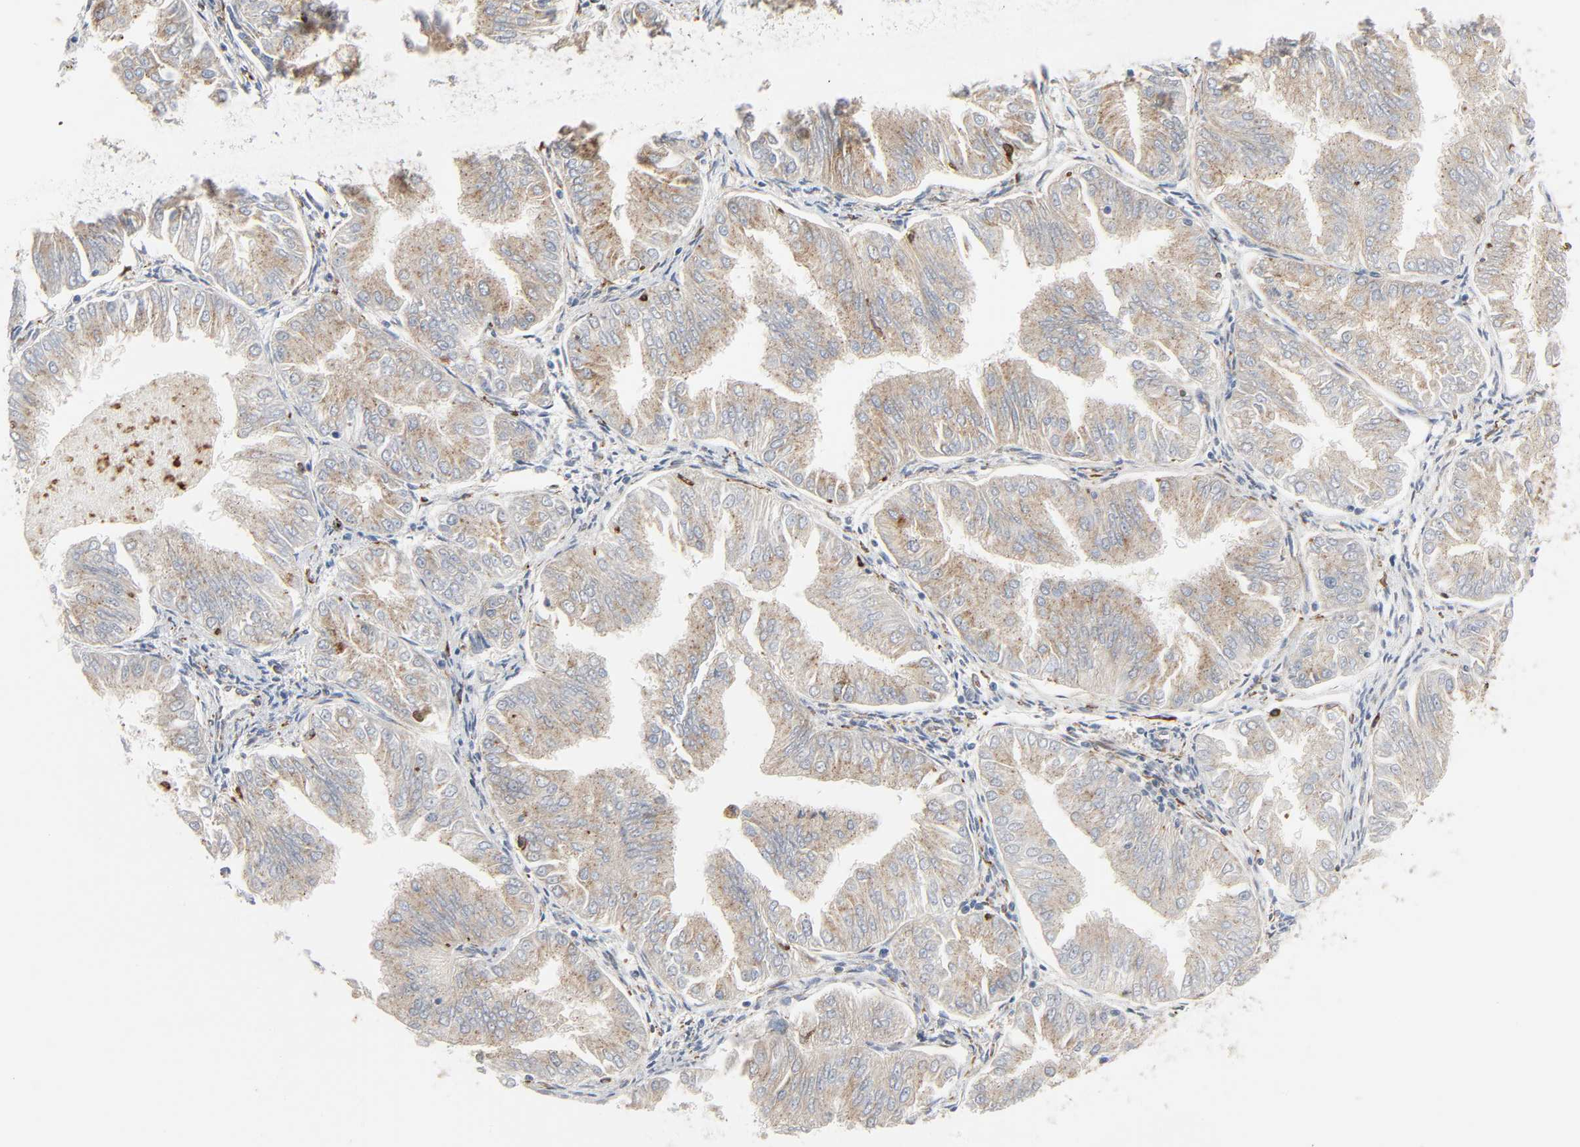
{"staining": {"intensity": "weak", "quantity": "25%-75%", "location": "cytoplasmic/membranous"}, "tissue": "endometrial cancer", "cell_type": "Tumor cells", "image_type": "cancer", "snomed": [{"axis": "morphology", "description": "Adenocarcinoma, NOS"}, {"axis": "topography", "description": "Endometrium"}], "caption": "Immunohistochemical staining of human adenocarcinoma (endometrial) displays low levels of weak cytoplasmic/membranous staining in approximately 25%-75% of tumor cells. (Brightfield microscopy of DAB IHC at high magnification).", "gene": "PSAP", "patient": {"sex": "female", "age": 53}}